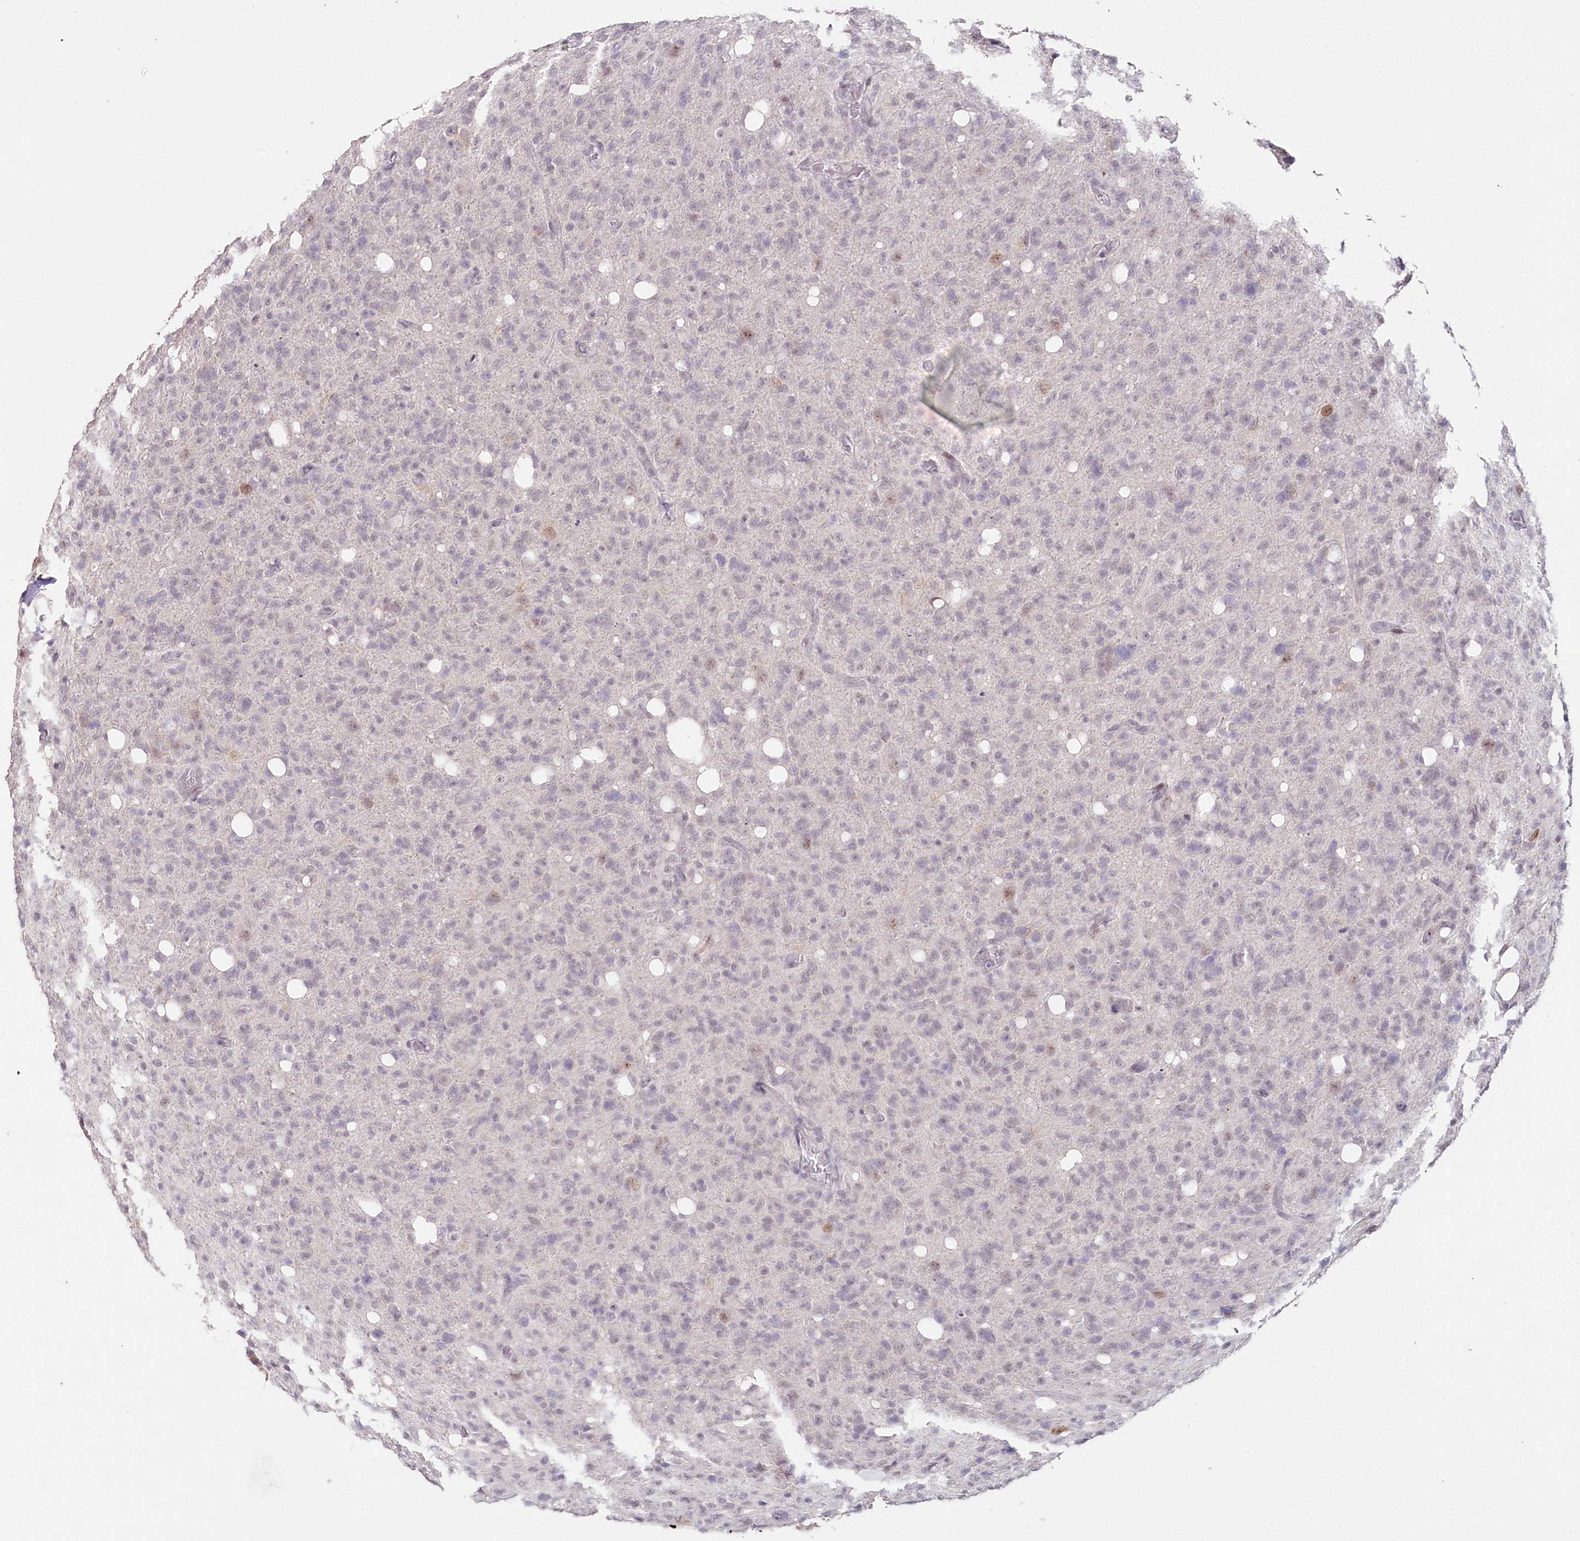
{"staining": {"intensity": "negative", "quantity": "none", "location": "none"}, "tissue": "glioma", "cell_type": "Tumor cells", "image_type": "cancer", "snomed": [{"axis": "morphology", "description": "Glioma, malignant, High grade"}, {"axis": "topography", "description": "Brain"}], "caption": "The micrograph shows no significant staining in tumor cells of glioma.", "gene": "HPD", "patient": {"sex": "female", "age": 57}}